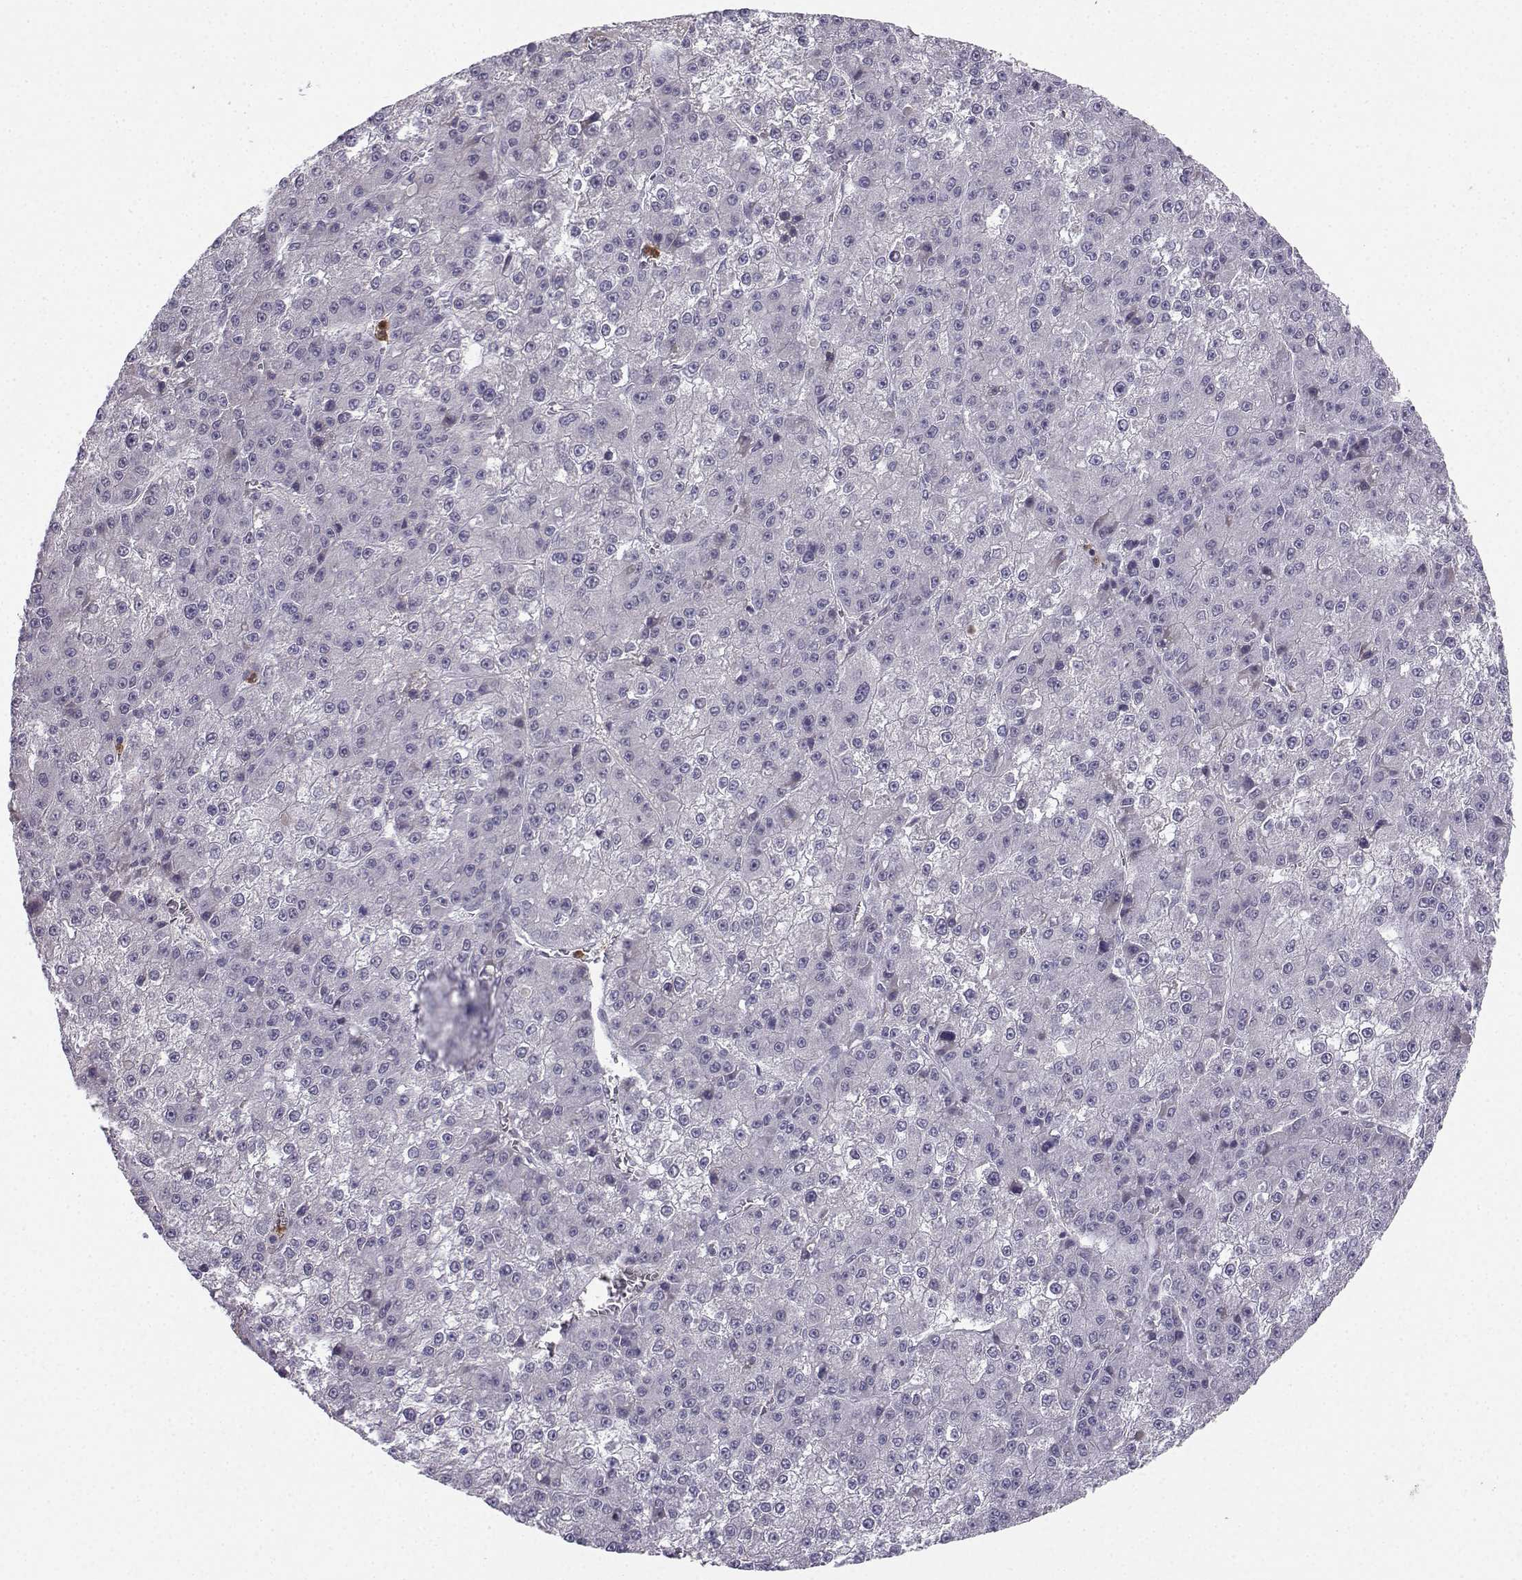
{"staining": {"intensity": "negative", "quantity": "none", "location": "none"}, "tissue": "liver cancer", "cell_type": "Tumor cells", "image_type": "cancer", "snomed": [{"axis": "morphology", "description": "Carcinoma, Hepatocellular, NOS"}, {"axis": "topography", "description": "Liver"}], "caption": "An IHC micrograph of hepatocellular carcinoma (liver) is shown. There is no staining in tumor cells of hepatocellular carcinoma (liver).", "gene": "CALY", "patient": {"sex": "female", "age": 73}}